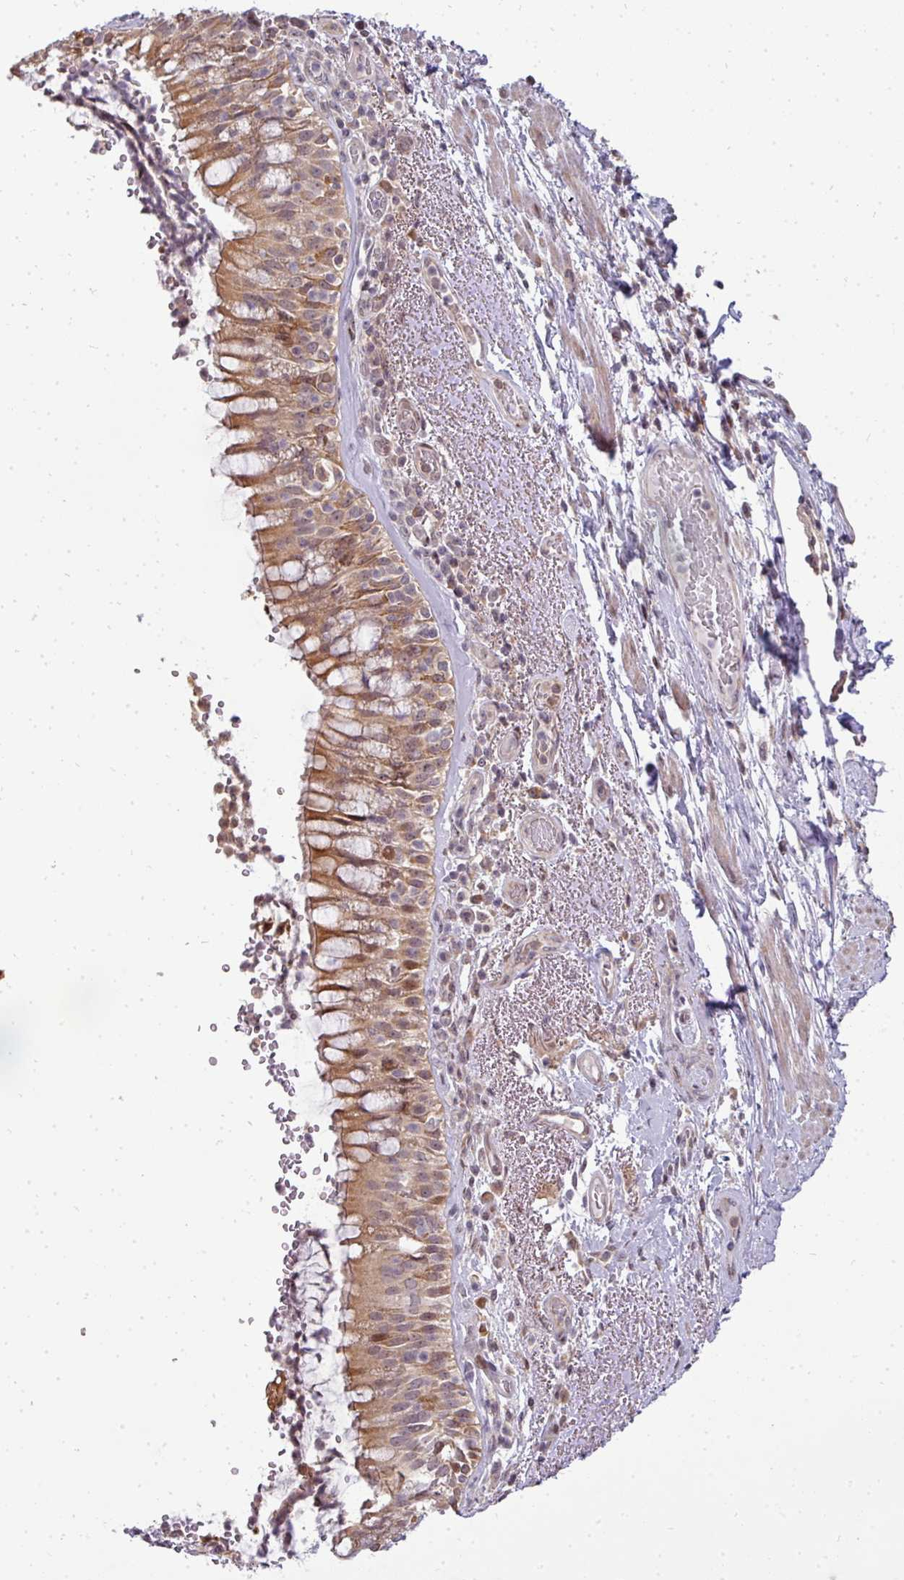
{"staining": {"intensity": "moderate", "quantity": ">75%", "location": "cytoplasmic/membranous,nuclear"}, "tissue": "bronchus", "cell_type": "Respiratory epithelial cells", "image_type": "normal", "snomed": [{"axis": "morphology", "description": "Normal tissue, NOS"}, {"axis": "topography", "description": "Cartilage tissue"}, {"axis": "topography", "description": "Bronchus"}], "caption": "DAB (3,3'-diaminobenzidine) immunohistochemical staining of unremarkable human bronchus displays moderate cytoplasmic/membranous,nuclear protein positivity in approximately >75% of respiratory epithelial cells. (IHC, brightfield microscopy, high magnification).", "gene": "MAZ", "patient": {"sex": "male", "age": 63}}